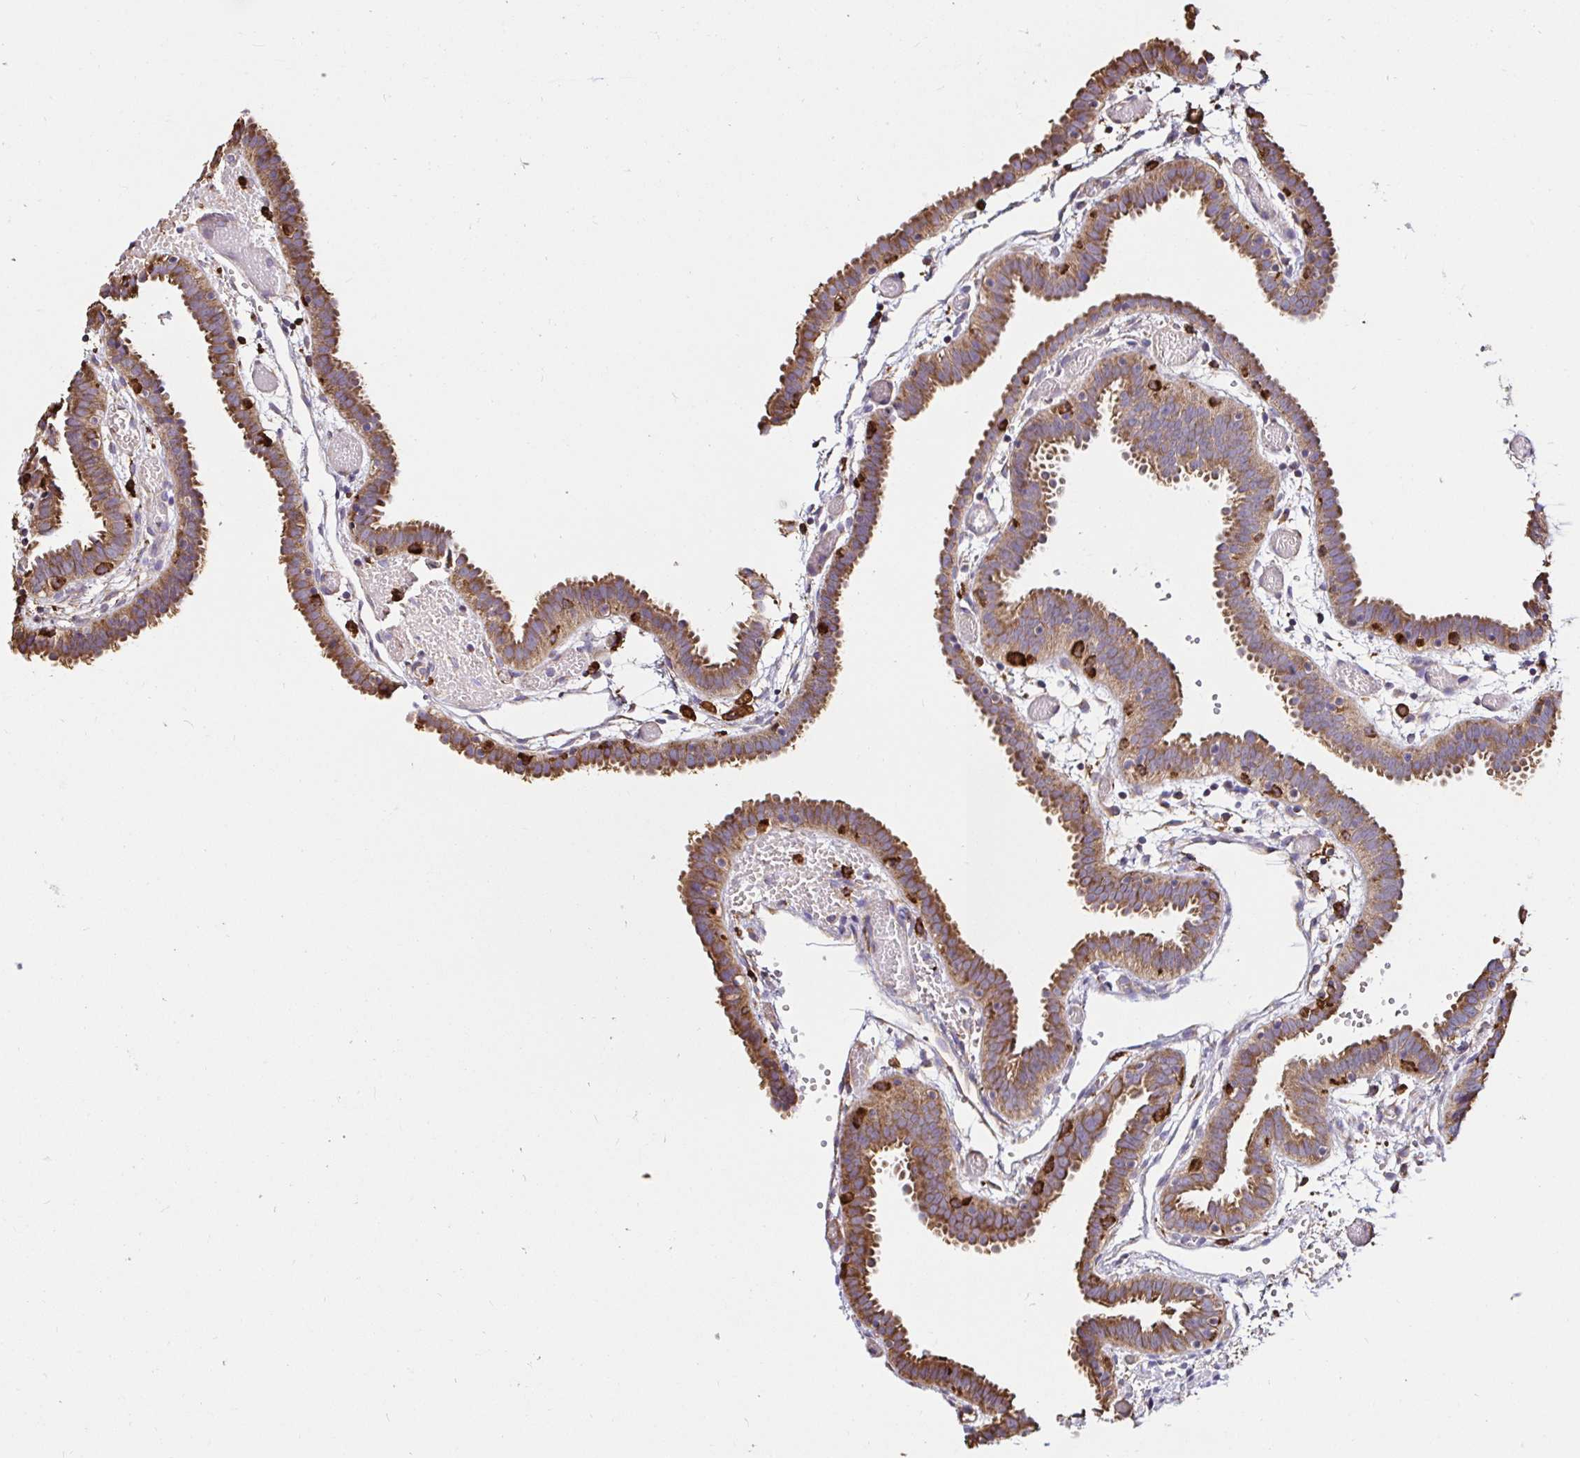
{"staining": {"intensity": "moderate", "quantity": ">75%", "location": "cytoplasmic/membranous"}, "tissue": "fallopian tube", "cell_type": "Glandular cells", "image_type": "normal", "snomed": [{"axis": "morphology", "description": "Normal tissue, NOS"}, {"axis": "topography", "description": "Fallopian tube"}], "caption": "About >75% of glandular cells in normal human fallopian tube reveal moderate cytoplasmic/membranous protein expression as visualized by brown immunohistochemical staining.", "gene": "MSR1", "patient": {"sex": "female", "age": 37}}